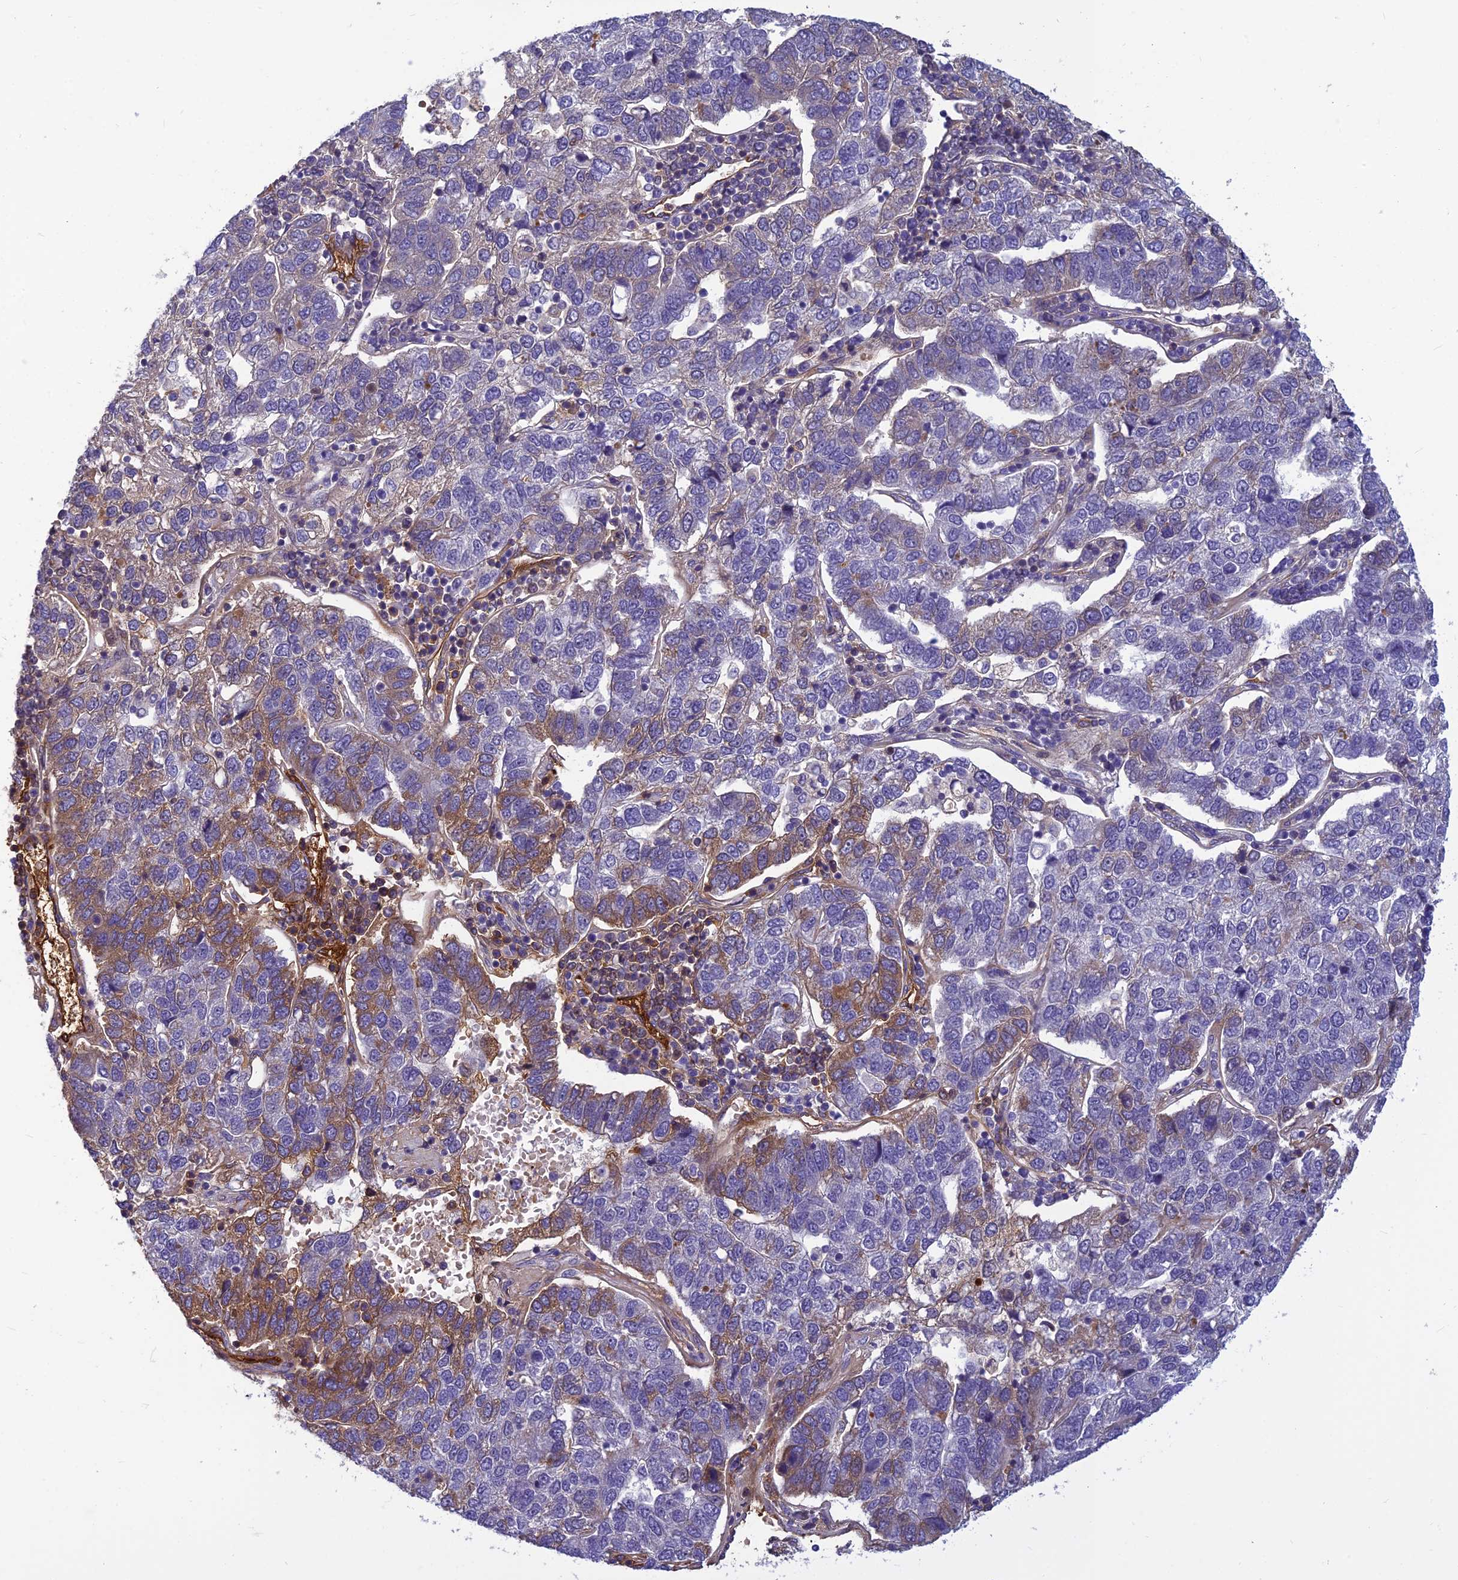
{"staining": {"intensity": "moderate", "quantity": "<25%", "location": "cytoplasmic/membranous"}, "tissue": "pancreatic cancer", "cell_type": "Tumor cells", "image_type": "cancer", "snomed": [{"axis": "morphology", "description": "Adenocarcinoma, NOS"}, {"axis": "topography", "description": "Pancreas"}], "caption": "Immunohistochemistry photomicrograph of human pancreatic cancer stained for a protein (brown), which reveals low levels of moderate cytoplasmic/membranous positivity in approximately <25% of tumor cells.", "gene": "CLEC11A", "patient": {"sex": "female", "age": 61}}